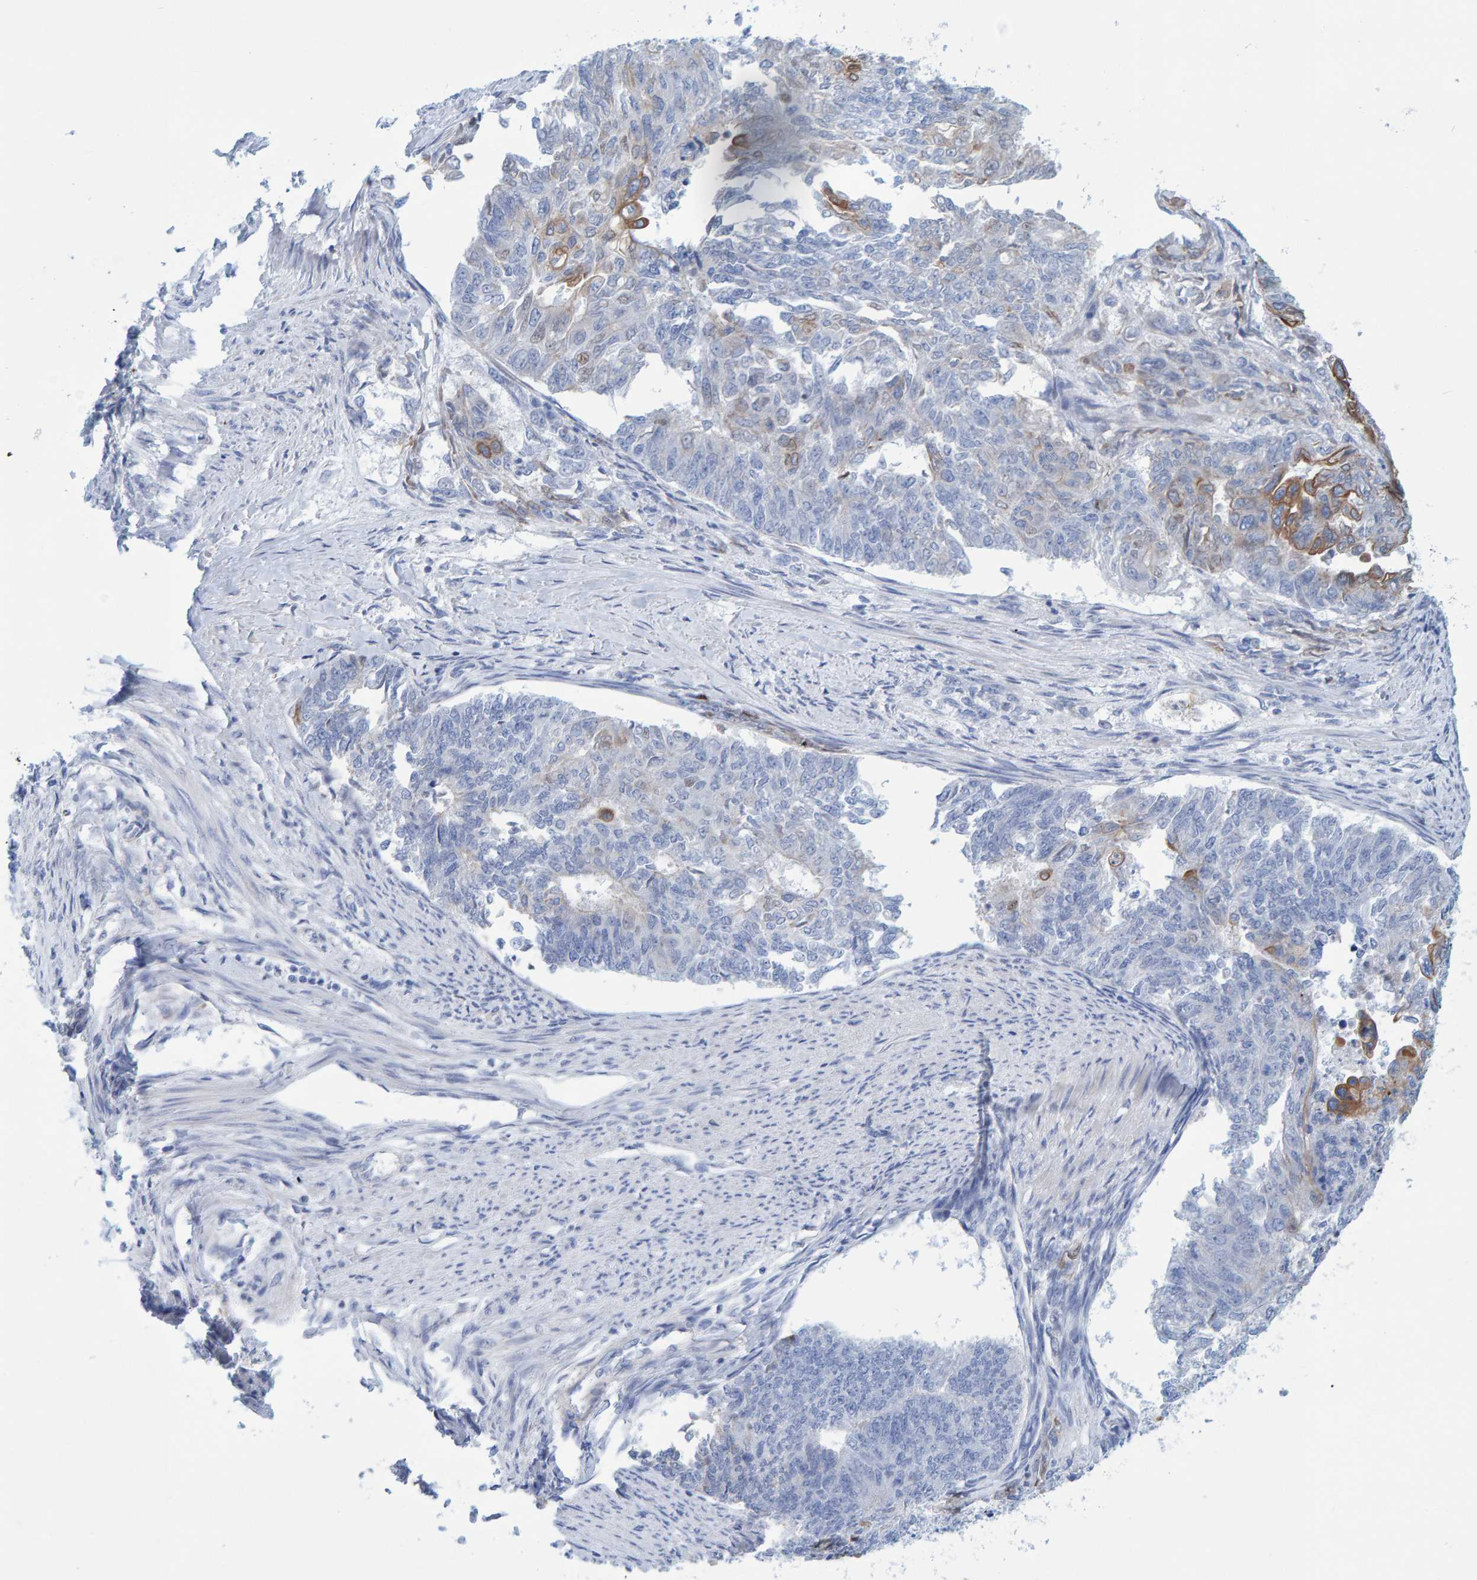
{"staining": {"intensity": "moderate", "quantity": "<25%", "location": "cytoplasmic/membranous"}, "tissue": "endometrial cancer", "cell_type": "Tumor cells", "image_type": "cancer", "snomed": [{"axis": "morphology", "description": "Adenocarcinoma, NOS"}, {"axis": "topography", "description": "Endometrium"}], "caption": "Brown immunohistochemical staining in human endometrial cancer (adenocarcinoma) shows moderate cytoplasmic/membranous staining in approximately <25% of tumor cells. (Brightfield microscopy of DAB IHC at high magnification).", "gene": "JAKMIP3", "patient": {"sex": "female", "age": 32}}